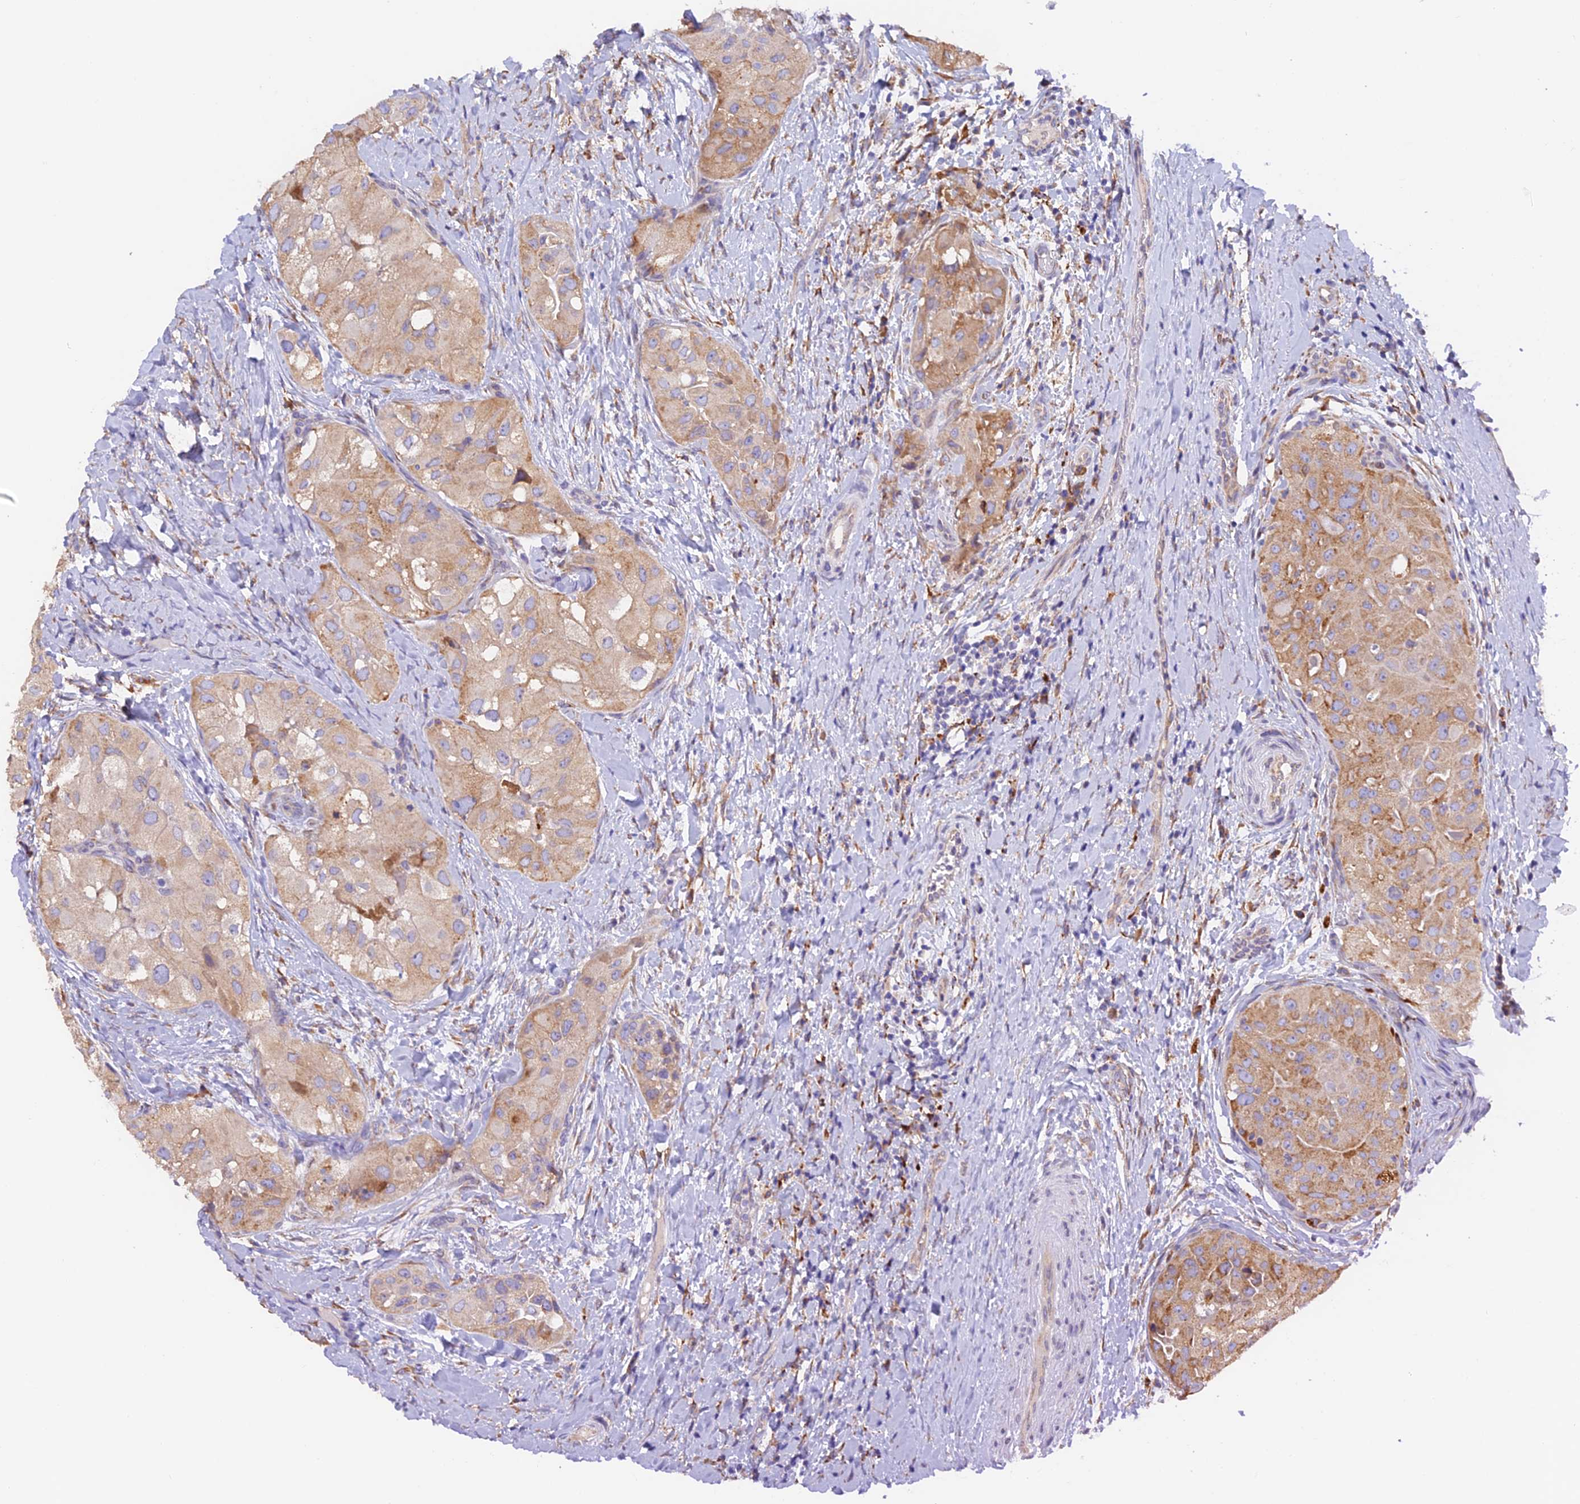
{"staining": {"intensity": "moderate", "quantity": "<25%", "location": "cytoplasmic/membranous"}, "tissue": "thyroid cancer", "cell_type": "Tumor cells", "image_type": "cancer", "snomed": [{"axis": "morphology", "description": "Normal tissue, NOS"}, {"axis": "morphology", "description": "Papillary adenocarcinoma, NOS"}, {"axis": "topography", "description": "Thyroid gland"}], "caption": "Moderate cytoplasmic/membranous staining for a protein is seen in approximately <25% of tumor cells of thyroid cancer (papillary adenocarcinoma) using immunohistochemistry.", "gene": "VKORC1", "patient": {"sex": "female", "age": 59}}